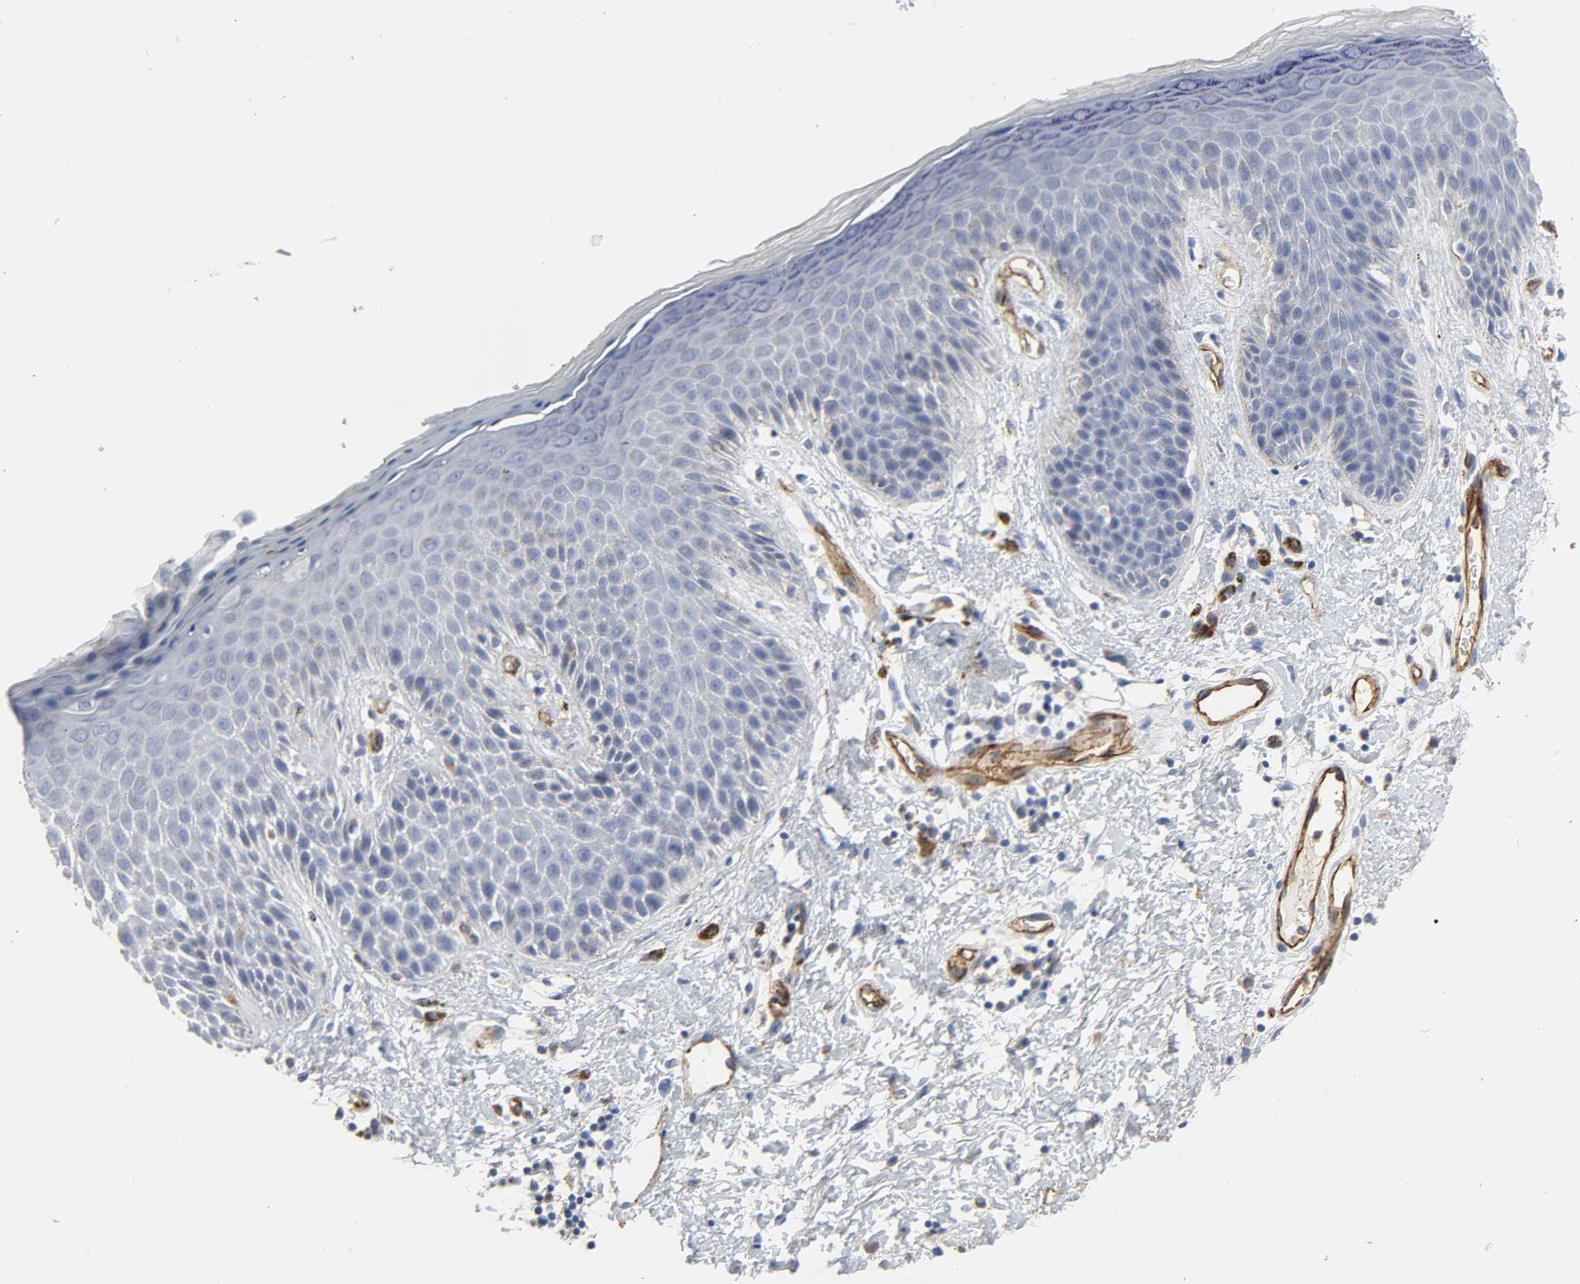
{"staining": {"intensity": "negative", "quantity": "none", "location": "none"}, "tissue": "skin", "cell_type": "Epidermal cells", "image_type": "normal", "snomed": [{"axis": "morphology", "description": "Normal tissue, NOS"}, {"axis": "topography", "description": "Anal"}], "caption": "Unremarkable skin was stained to show a protein in brown. There is no significant positivity in epidermal cells. Nuclei are stained in blue.", "gene": "PECAM1", "patient": {"sex": "female", "age": 46}}